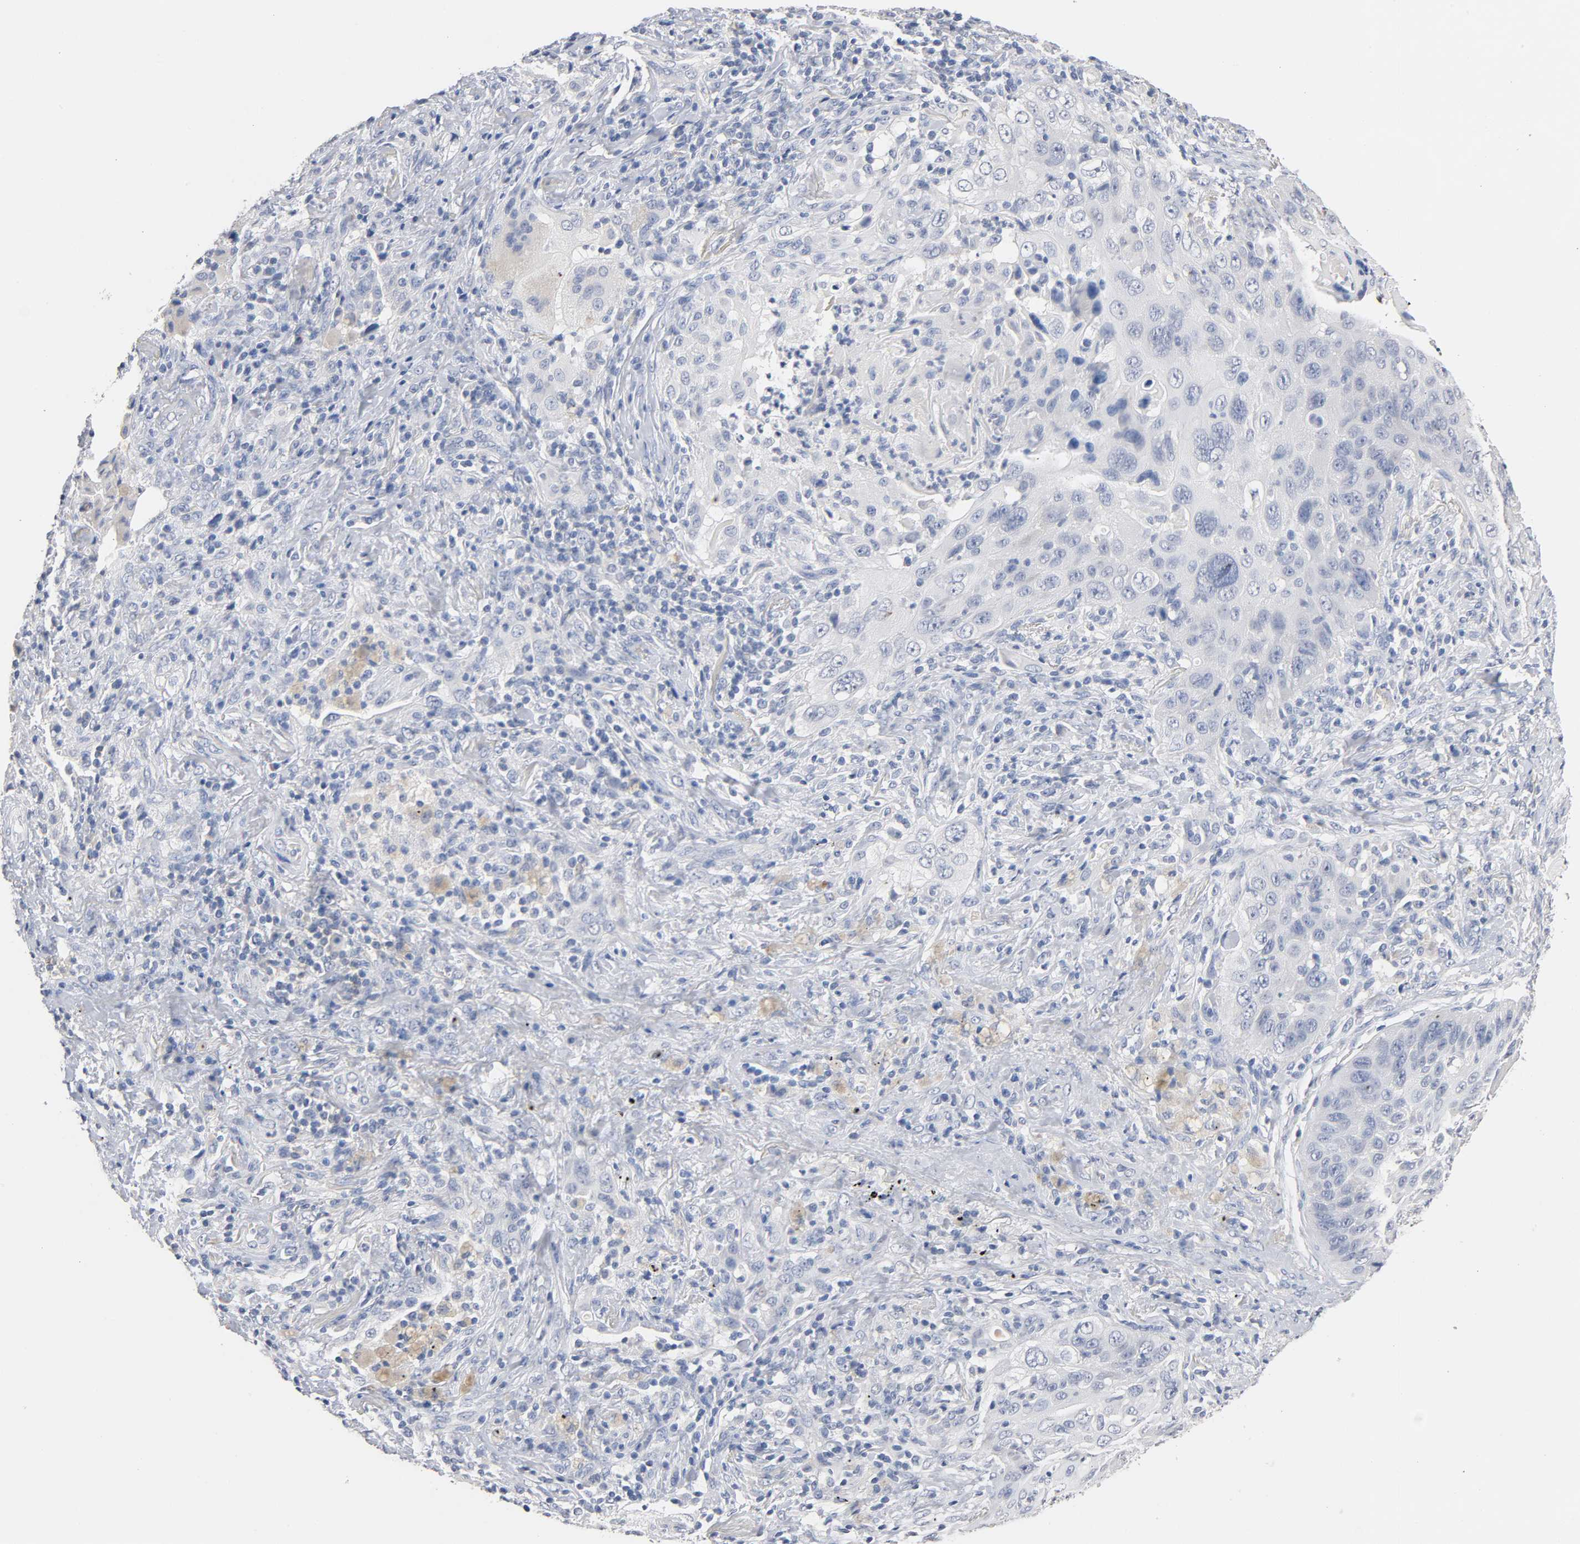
{"staining": {"intensity": "negative", "quantity": "none", "location": "none"}, "tissue": "lung cancer", "cell_type": "Tumor cells", "image_type": "cancer", "snomed": [{"axis": "morphology", "description": "Squamous cell carcinoma, NOS"}, {"axis": "topography", "description": "Lung"}], "caption": "High power microscopy photomicrograph of an immunohistochemistry (IHC) photomicrograph of lung cancer, revealing no significant expression in tumor cells. (DAB immunohistochemistry (IHC) visualized using brightfield microscopy, high magnification).", "gene": "ZCCHC13", "patient": {"sex": "female", "age": 67}}